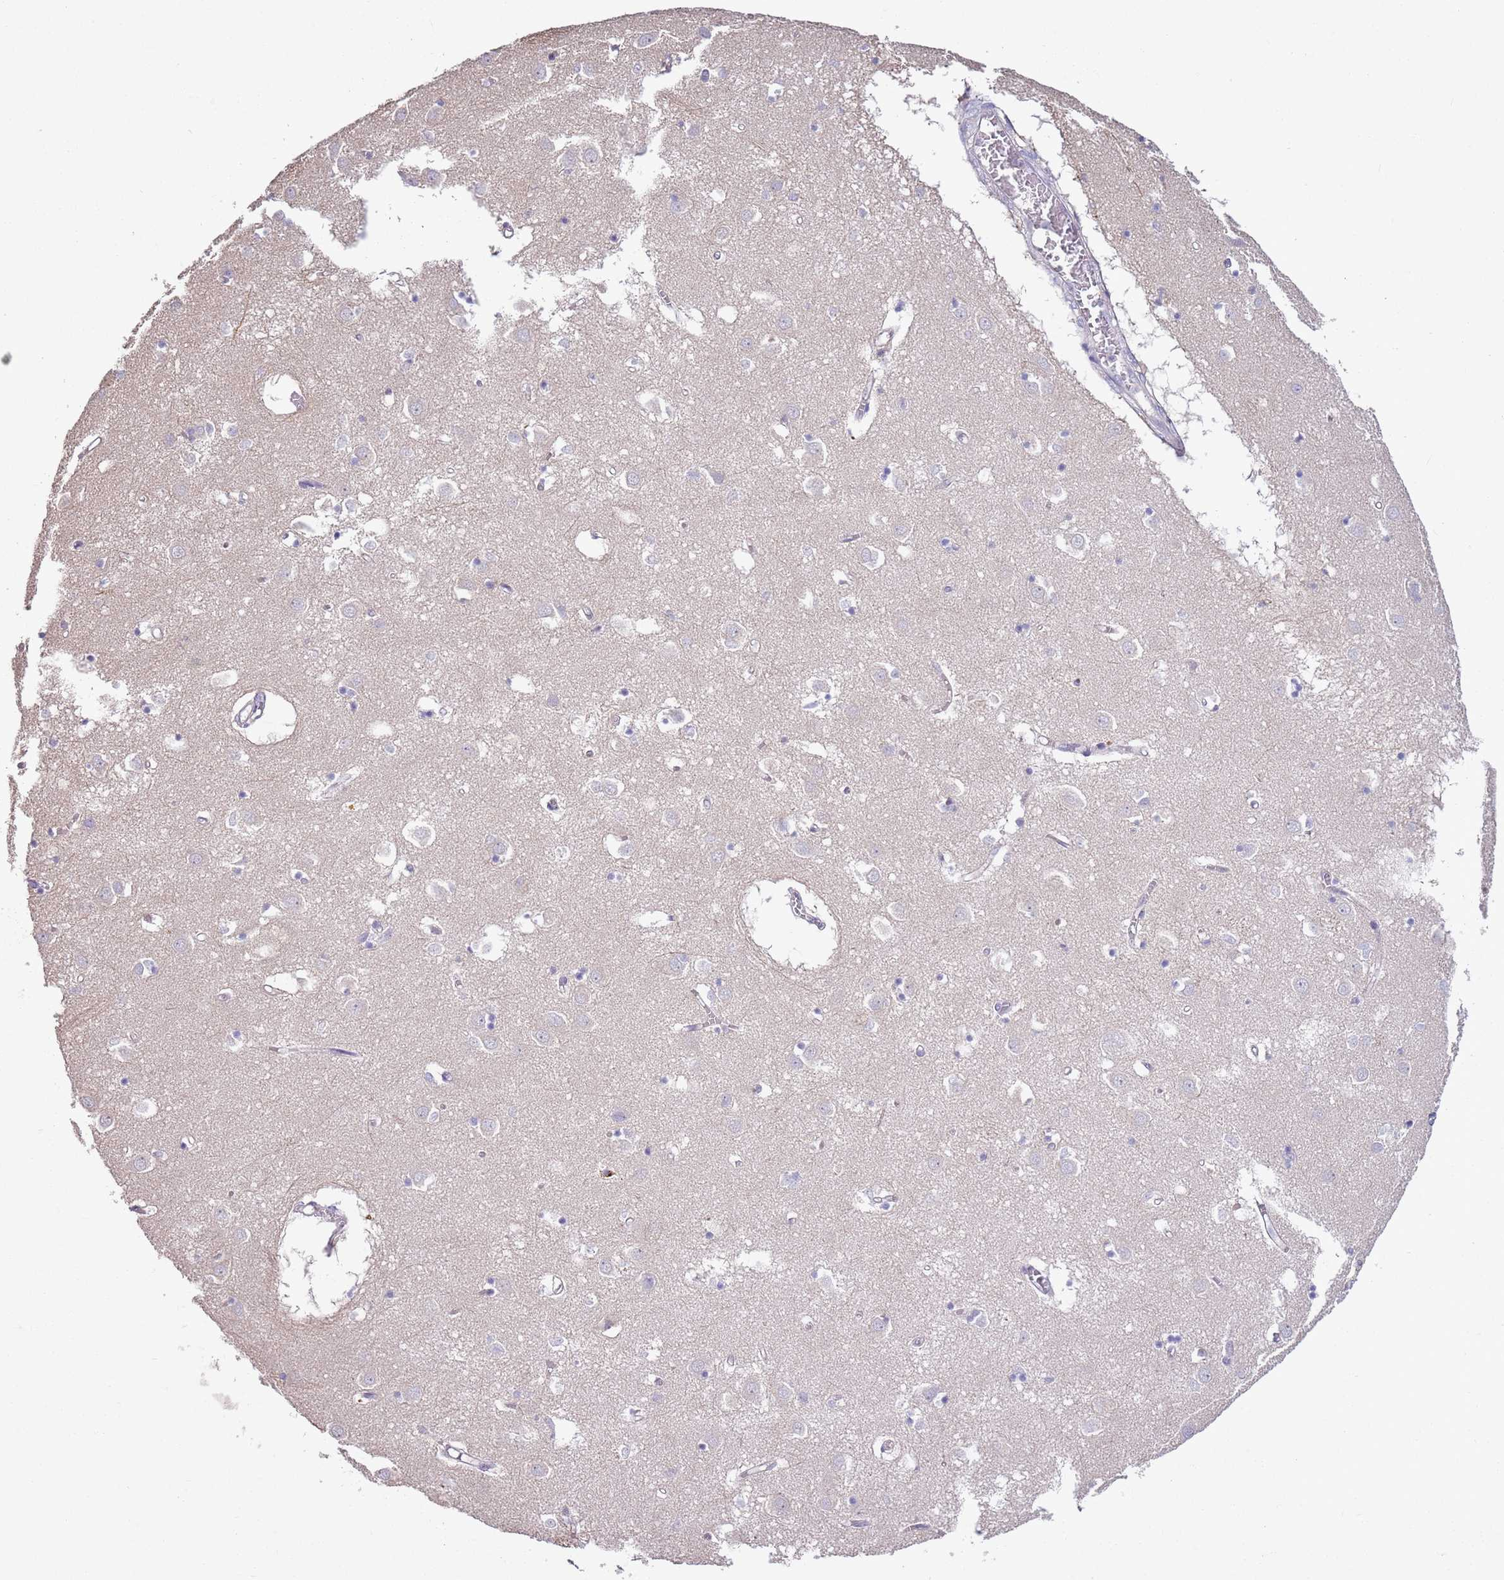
{"staining": {"intensity": "negative", "quantity": "none", "location": "none"}, "tissue": "caudate", "cell_type": "Glial cells", "image_type": "normal", "snomed": [{"axis": "morphology", "description": "Normal tissue, NOS"}, {"axis": "topography", "description": "Lateral ventricle wall"}], "caption": "Glial cells show no significant protein staining in unremarkable caudate.", "gene": "CAPN9", "patient": {"sex": "male", "age": 70}}